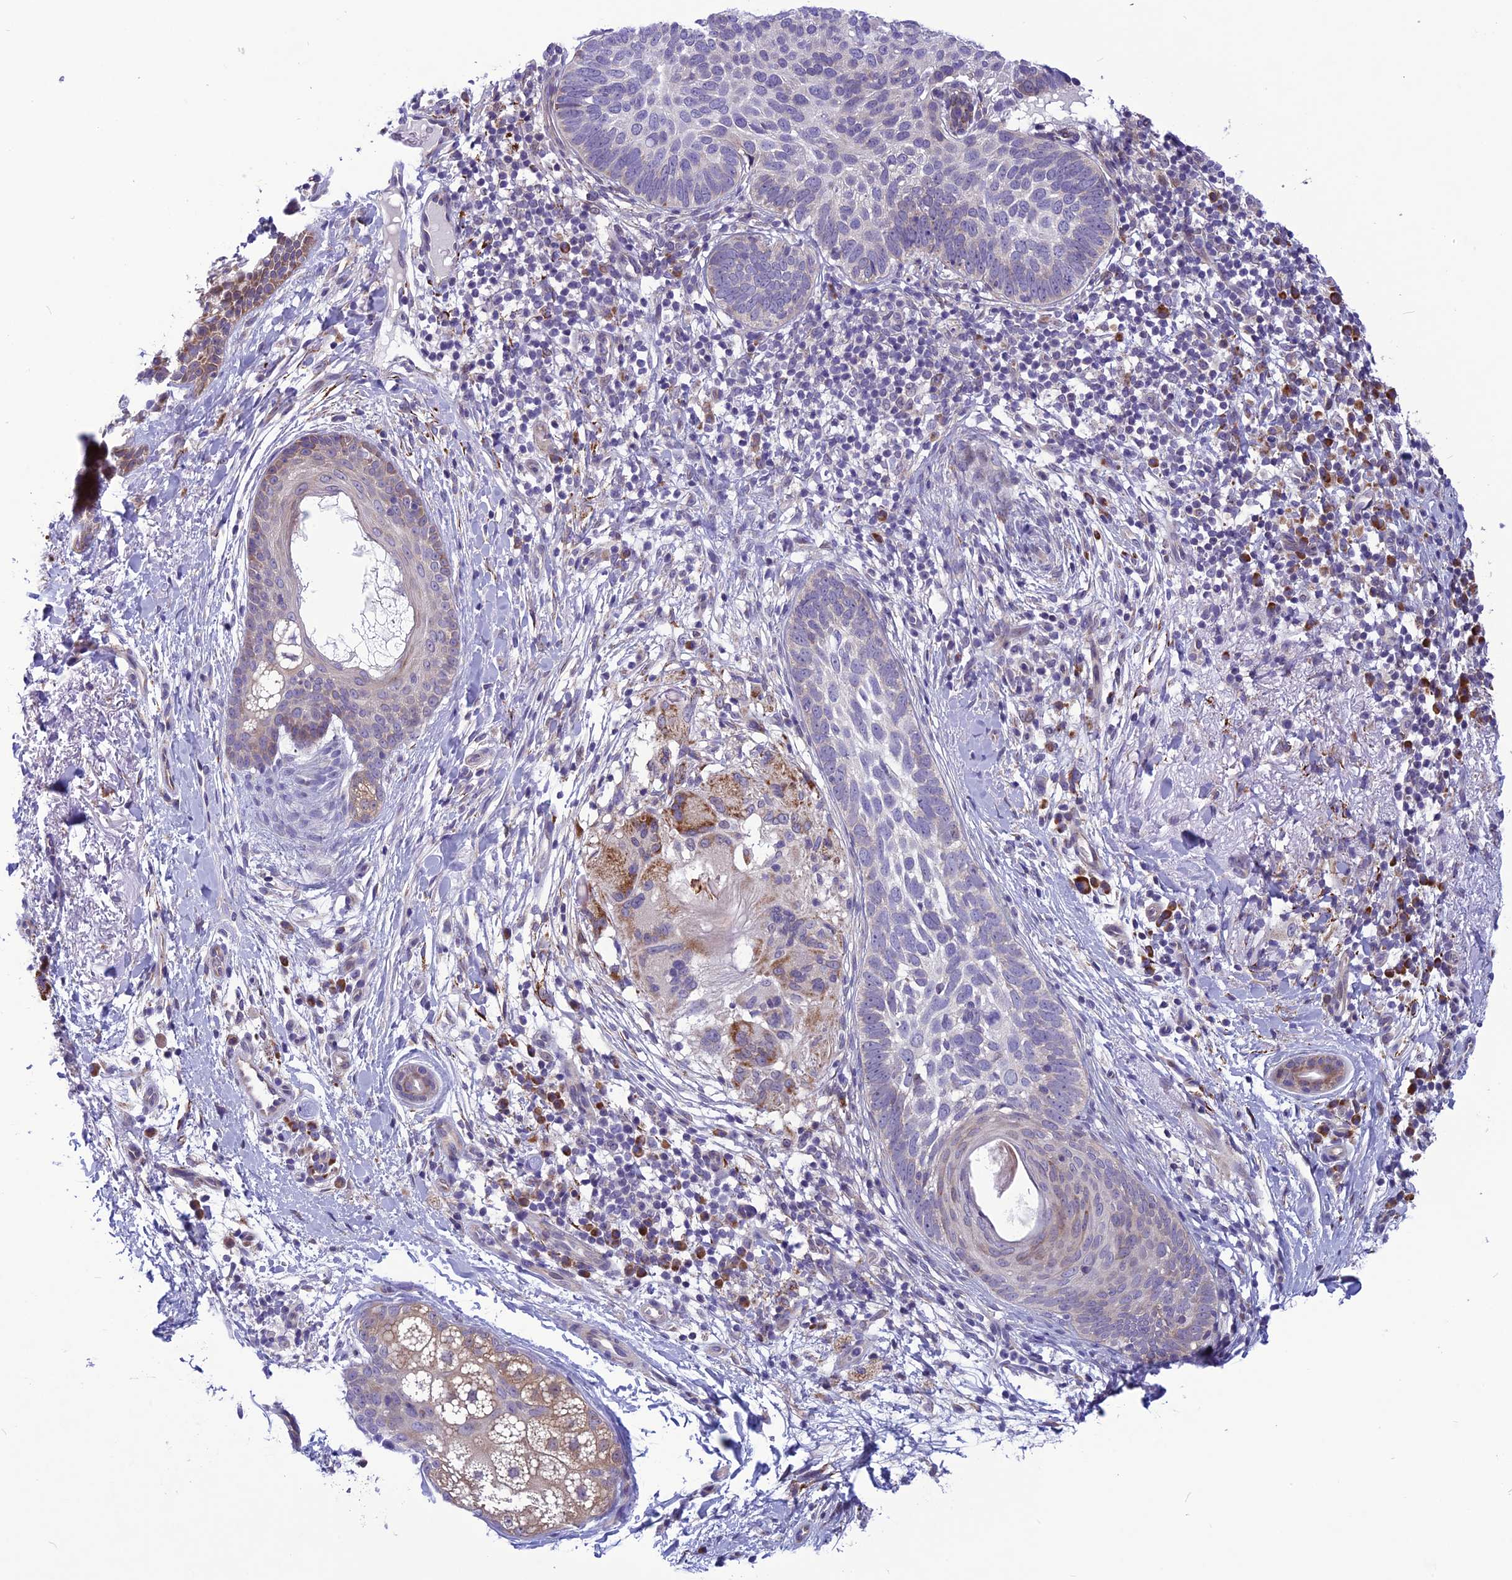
{"staining": {"intensity": "negative", "quantity": "none", "location": "none"}, "tissue": "skin cancer", "cell_type": "Tumor cells", "image_type": "cancer", "snomed": [{"axis": "morphology", "description": "Basal cell carcinoma"}, {"axis": "topography", "description": "Skin"}], "caption": "Immunohistochemistry (IHC) photomicrograph of human skin cancer (basal cell carcinoma) stained for a protein (brown), which exhibits no expression in tumor cells.", "gene": "PSMF1", "patient": {"sex": "male", "age": 85}}